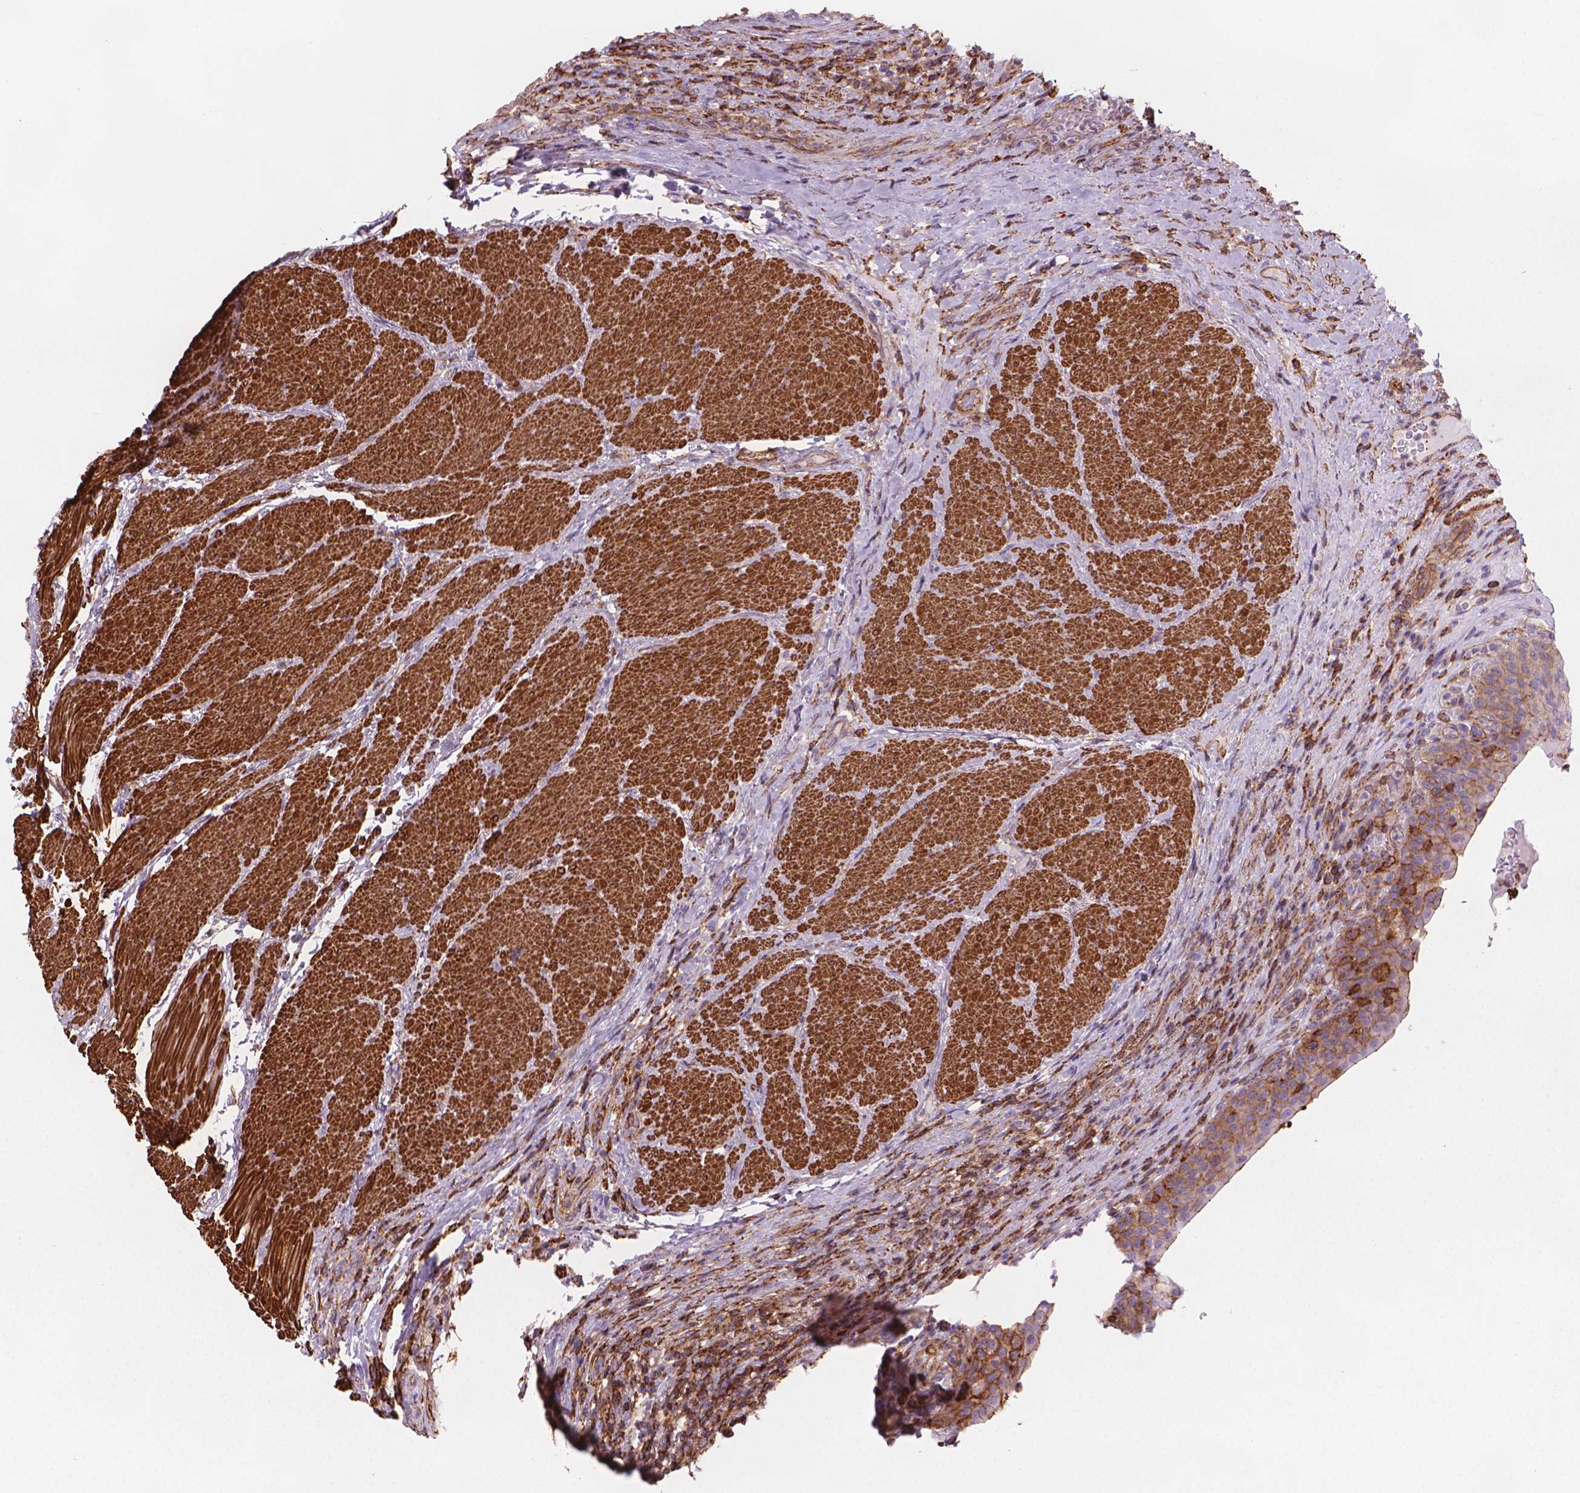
{"staining": {"intensity": "moderate", "quantity": "25%-75%", "location": "cytoplasmic/membranous"}, "tissue": "urinary bladder", "cell_type": "Urothelial cells", "image_type": "normal", "snomed": [{"axis": "morphology", "description": "Normal tissue, NOS"}, {"axis": "topography", "description": "Urinary bladder"}, {"axis": "topography", "description": "Peripheral nerve tissue"}], "caption": "IHC histopathology image of unremarkable human urinary bladder stained for a protein (brown), which reveals medium levels of moderate cytoplasmic/membranous expression in about 25%-75% of urothelial cells.", "gene": "PATJ", "patient": {"sex": "male", "age": 66}}